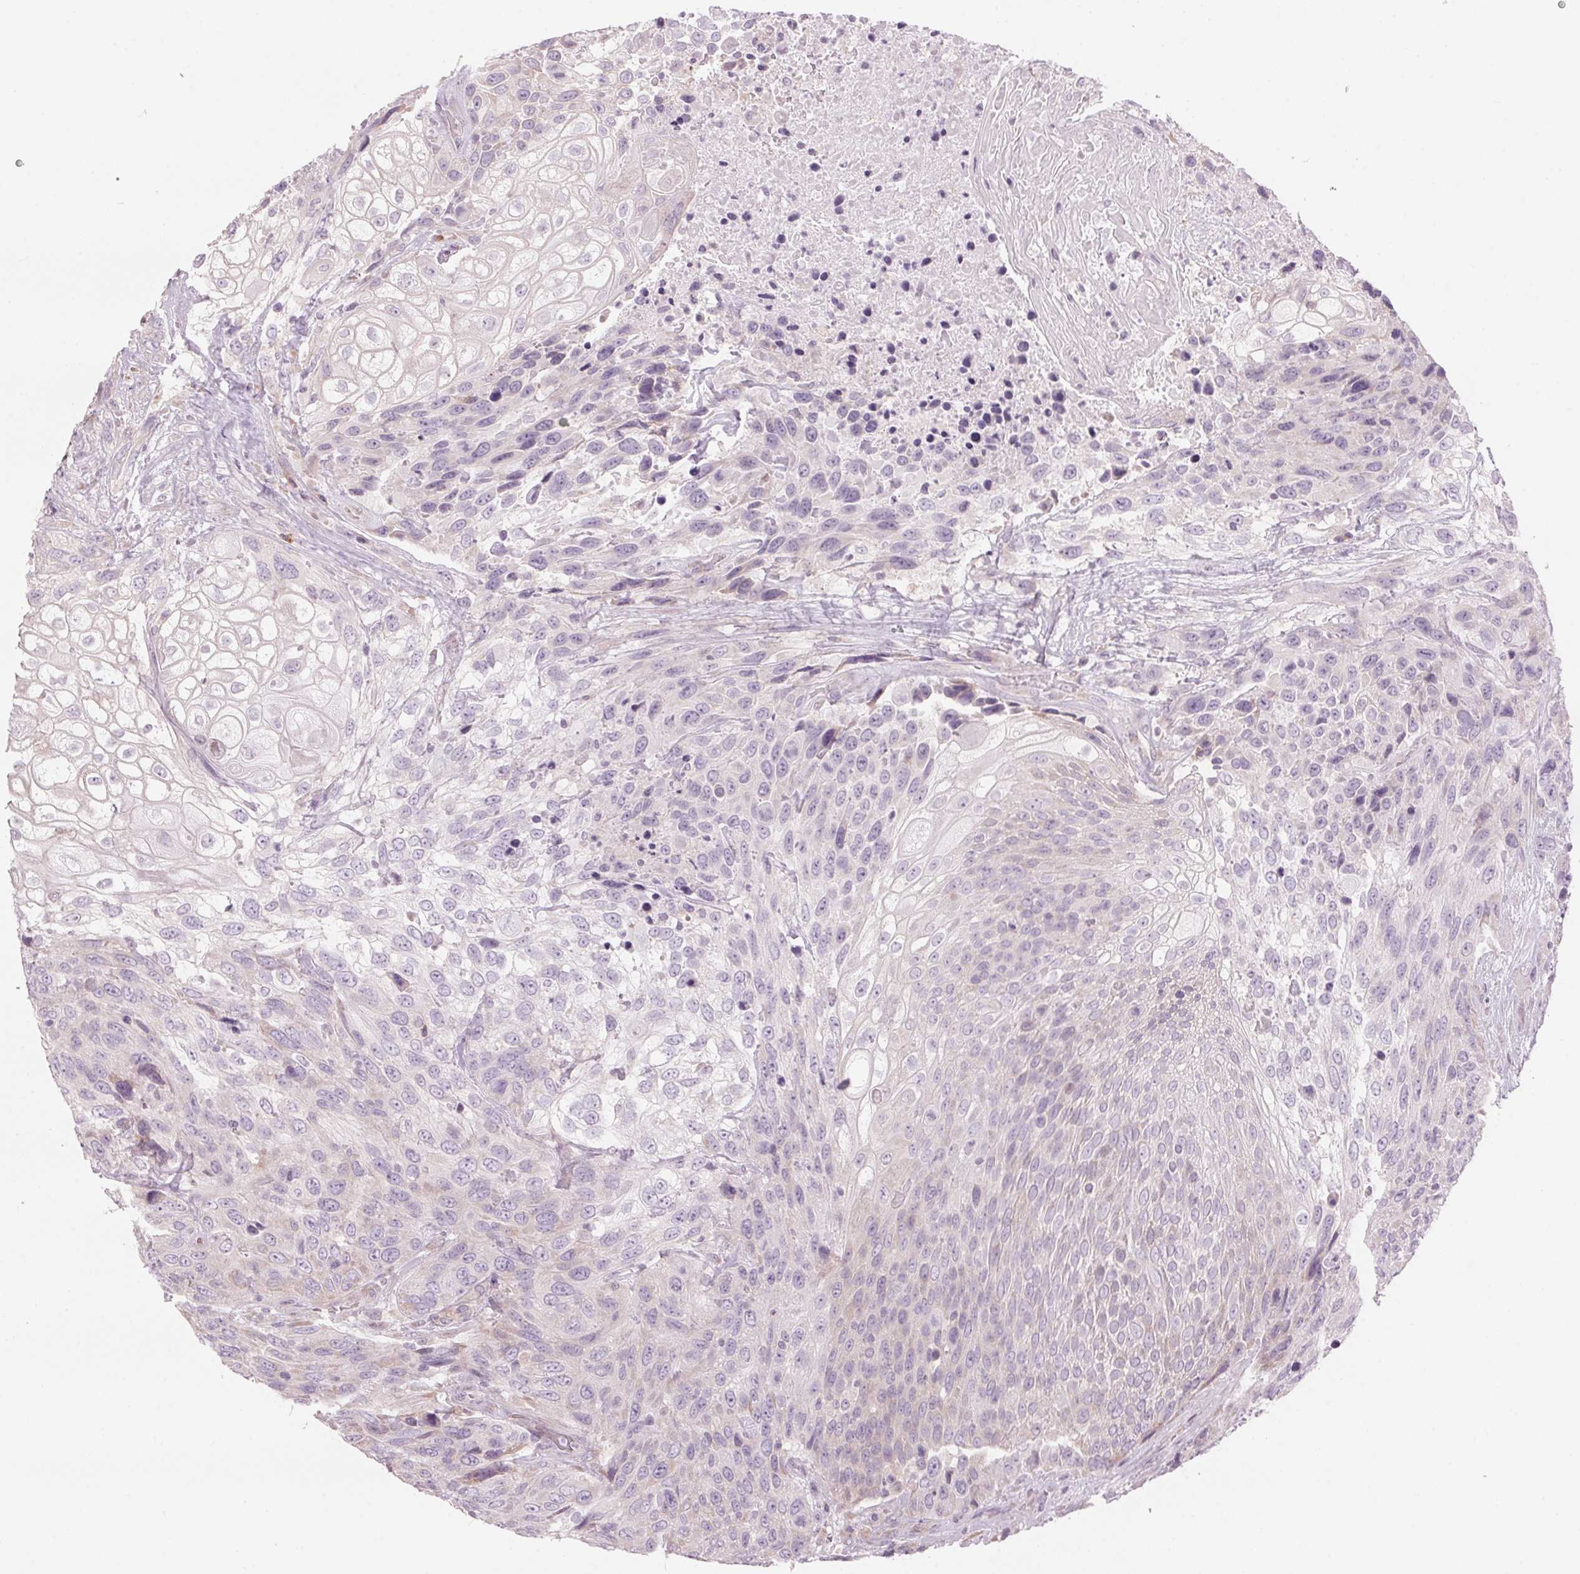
{"staining": {"intensity": "weak", "quantity": "<25%", "location": "cytoplasmic/membranous"}, "tissue": "urothelial cancer", "cell_type": "Tumor cells", "image_type": "cancer", "snomed": [{"axis": "morphology", "description": "Urothelial carcinoma, High grade"}, {"axis": "topography", "description": "Urinary bladder"}], "caption": "Immunohistochemistry (IHC) micrograph of neoplastic tissue: urothelial cancer stained with DAB displays no significant protein positivity in tumor cells.", "gene": "GNMT", "patient": {"sex": "female", "age": 70}}